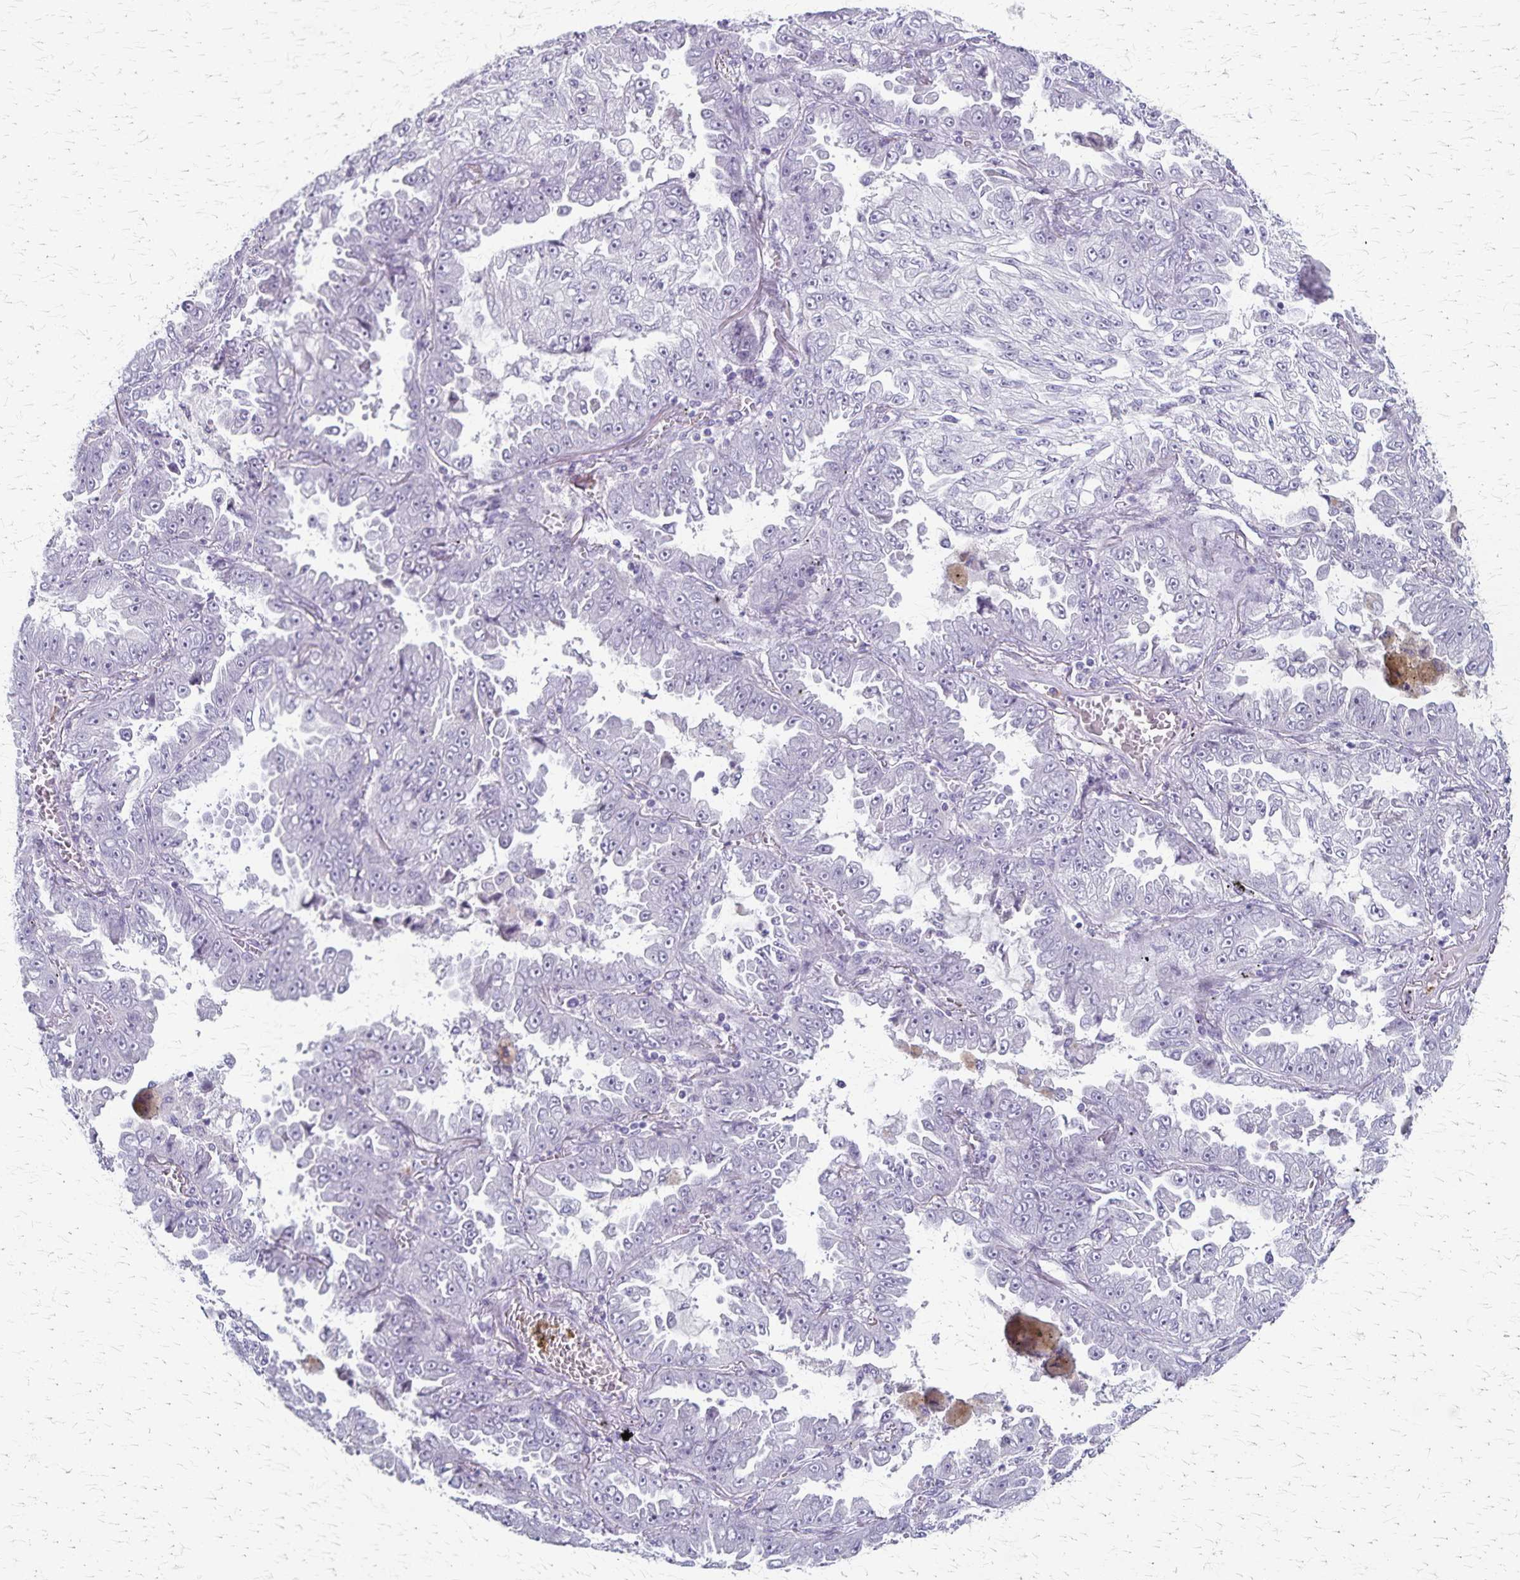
{"staining": {"intensity": "negative", "quantity": "none", "location": "none"}, "tissue": "lung cancer", "cell_type": "Tumor cells", "image_type": "cancer", "snomed": [{"axis": "morphology", "description": "Adenocarcinoma, NOS"}, {"axis": "topography", "description": "Lung"}], "caption": "The immunohistochemistry micrograph has no significant staining in tumor cells of adenocarcinoma (lung) tissue. (DAB IHC, high magnification).", "gene": "RASL10B", "patient": {"sex": "female", "age": 52}}